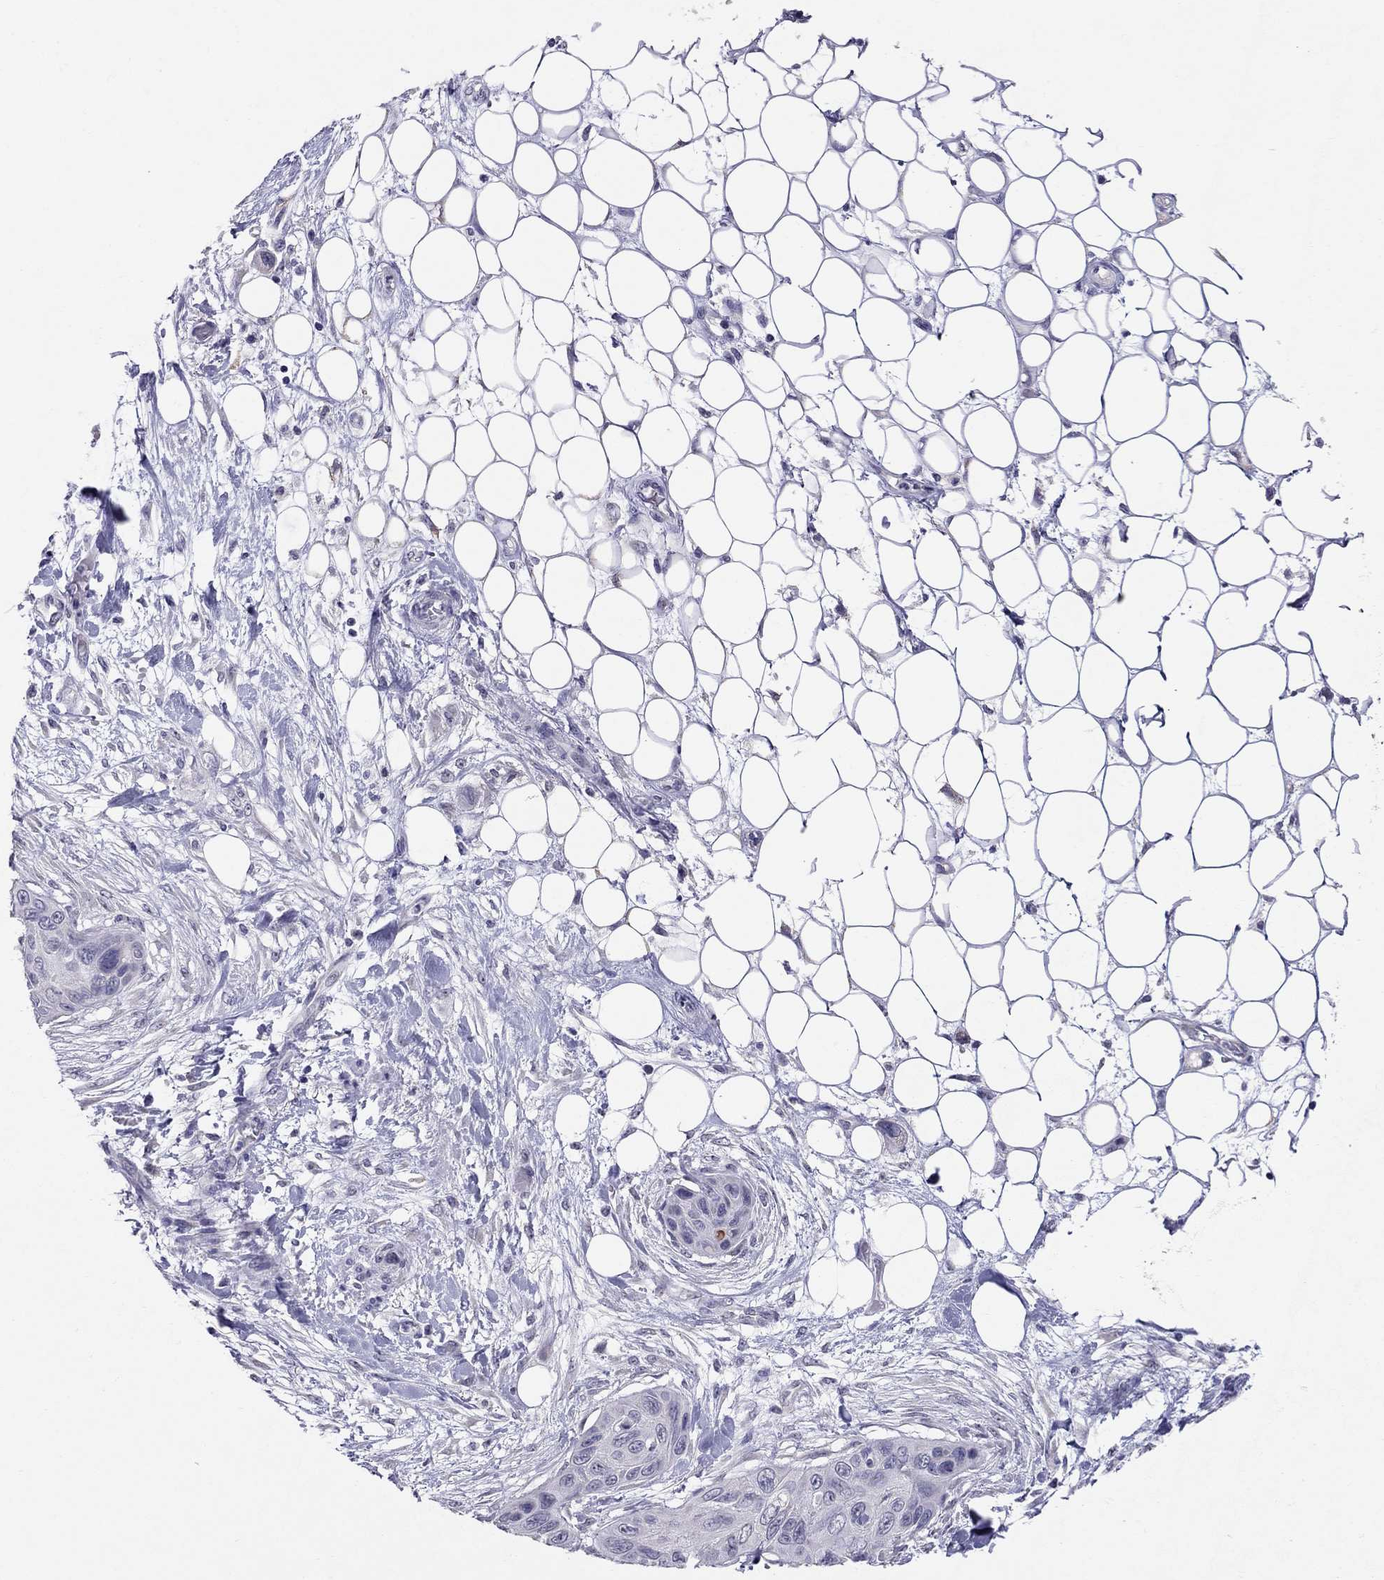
{"staining": {"intensity": "negative", "quantity": "none", "location": "none"}, "tissue": "skin cancer", "cell_type": "Tumor cells", "image_type": "cancer", "snomed": [{"axis": "morphology", "description": "Squamous cell carcinoma, NOS"}, {"axis": "topography", "description": "Skin"}], "caption": "Tumor cells show no significant staining in skin cancer. The staining is performed using DAB brown chromogen with nuclei counter-stained in using hematoxylin.", "gene": "MYO3B", "patient": {"sex": "male", "age": 79}}